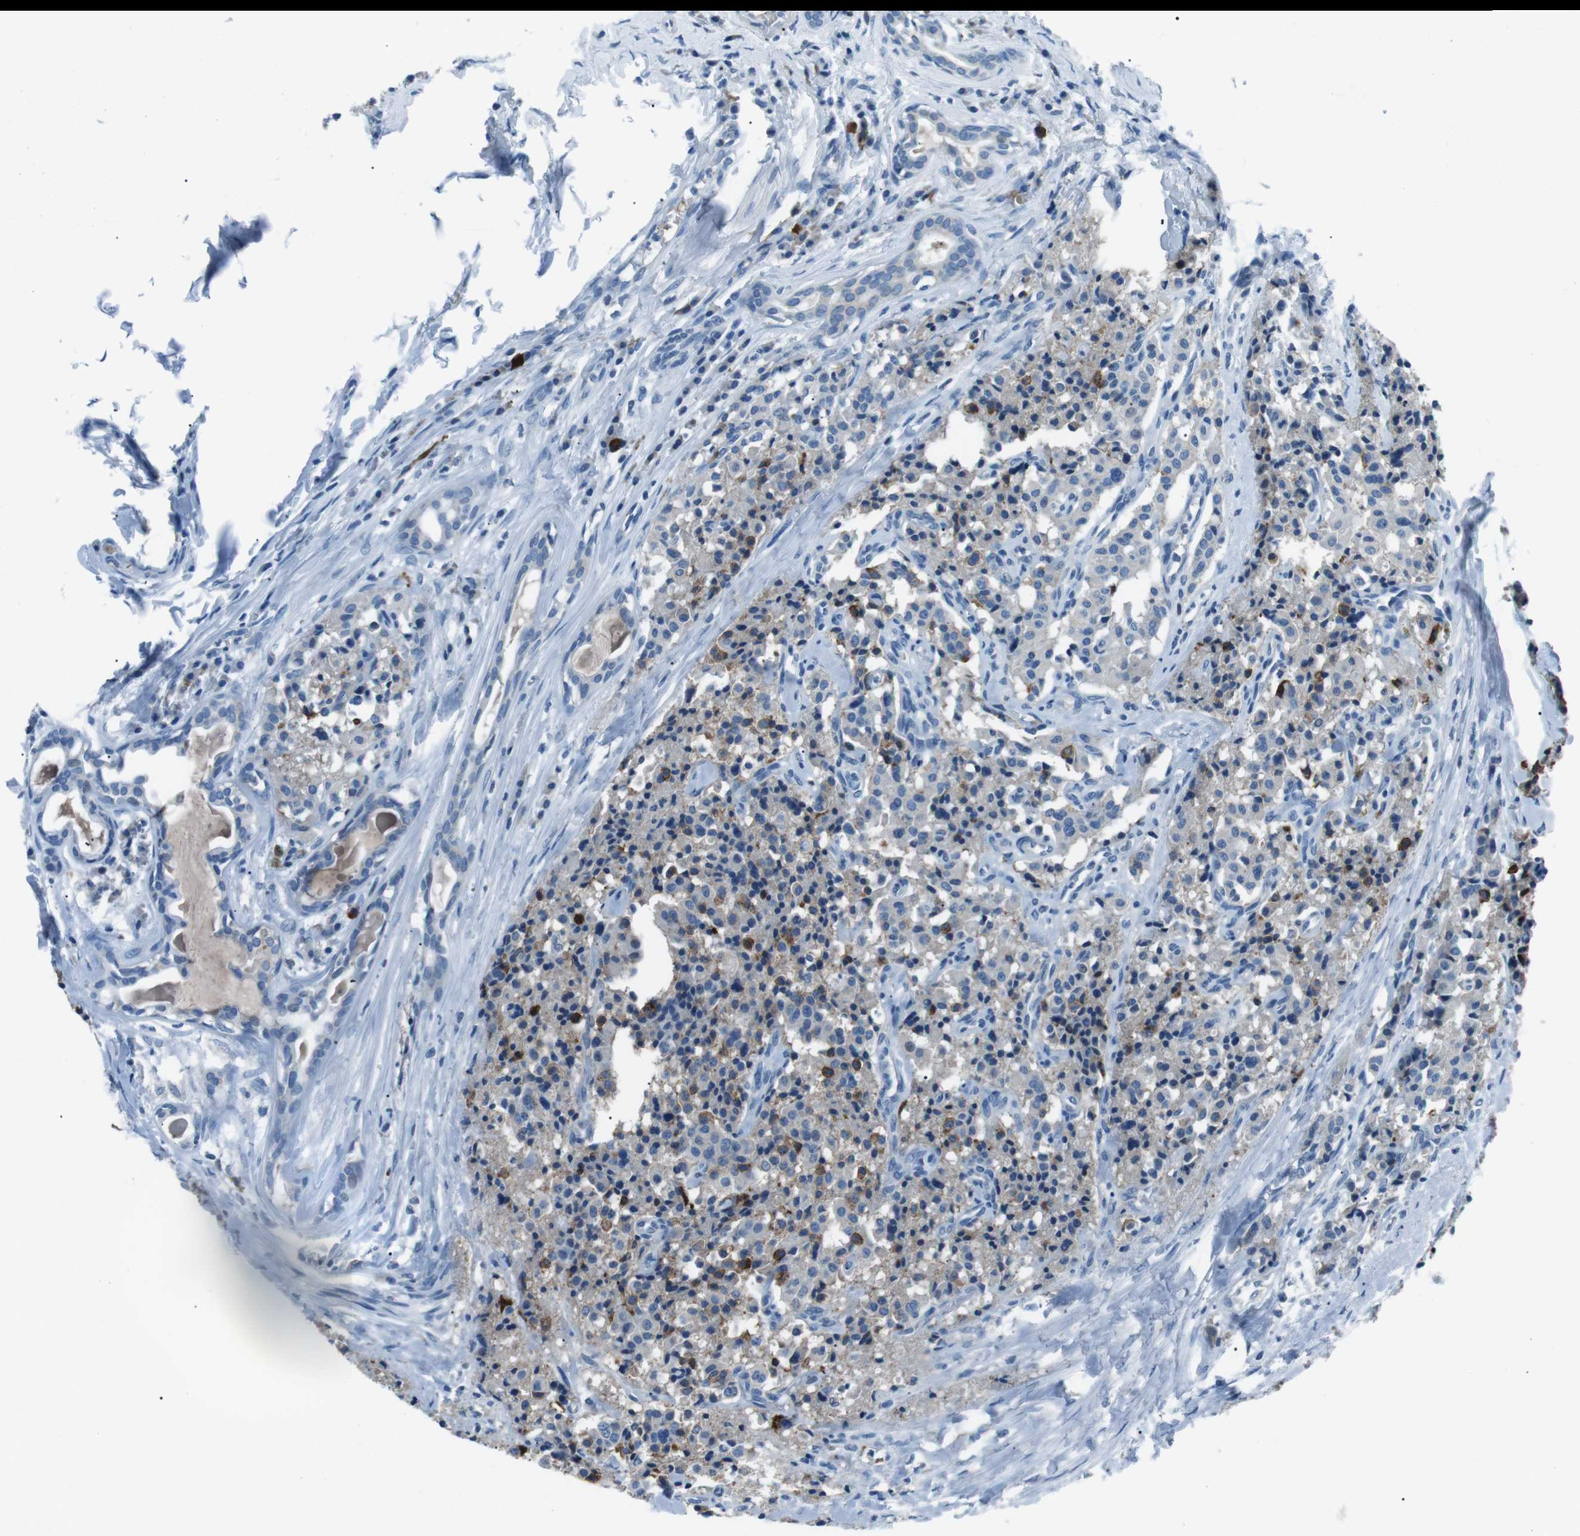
{"staining": {"intensity": "moderate", "quantity": "<25%", "location": "cytoplasmic/membranous"}, "tissue": "carcinoid", "cell_type": "Tumor cells", "image_type": "cancer", "snomed": [{"axis": "morphology", "description": "Carcinoid, malignant, NOS"}, {"axis": "topography", "description": "Lung"}], "caption": "Protein analysis of malignant carcinoid tissue reveals moderate cytoplasmic/membranous staining in about <25% of tumor cells. (Stains: DAB in brown, nuclei in blue, Microscopy: brightfield microscopy at high magnification).", "gene": "ST6GAL1", "patient": {"sex": "male", "age": 30}}